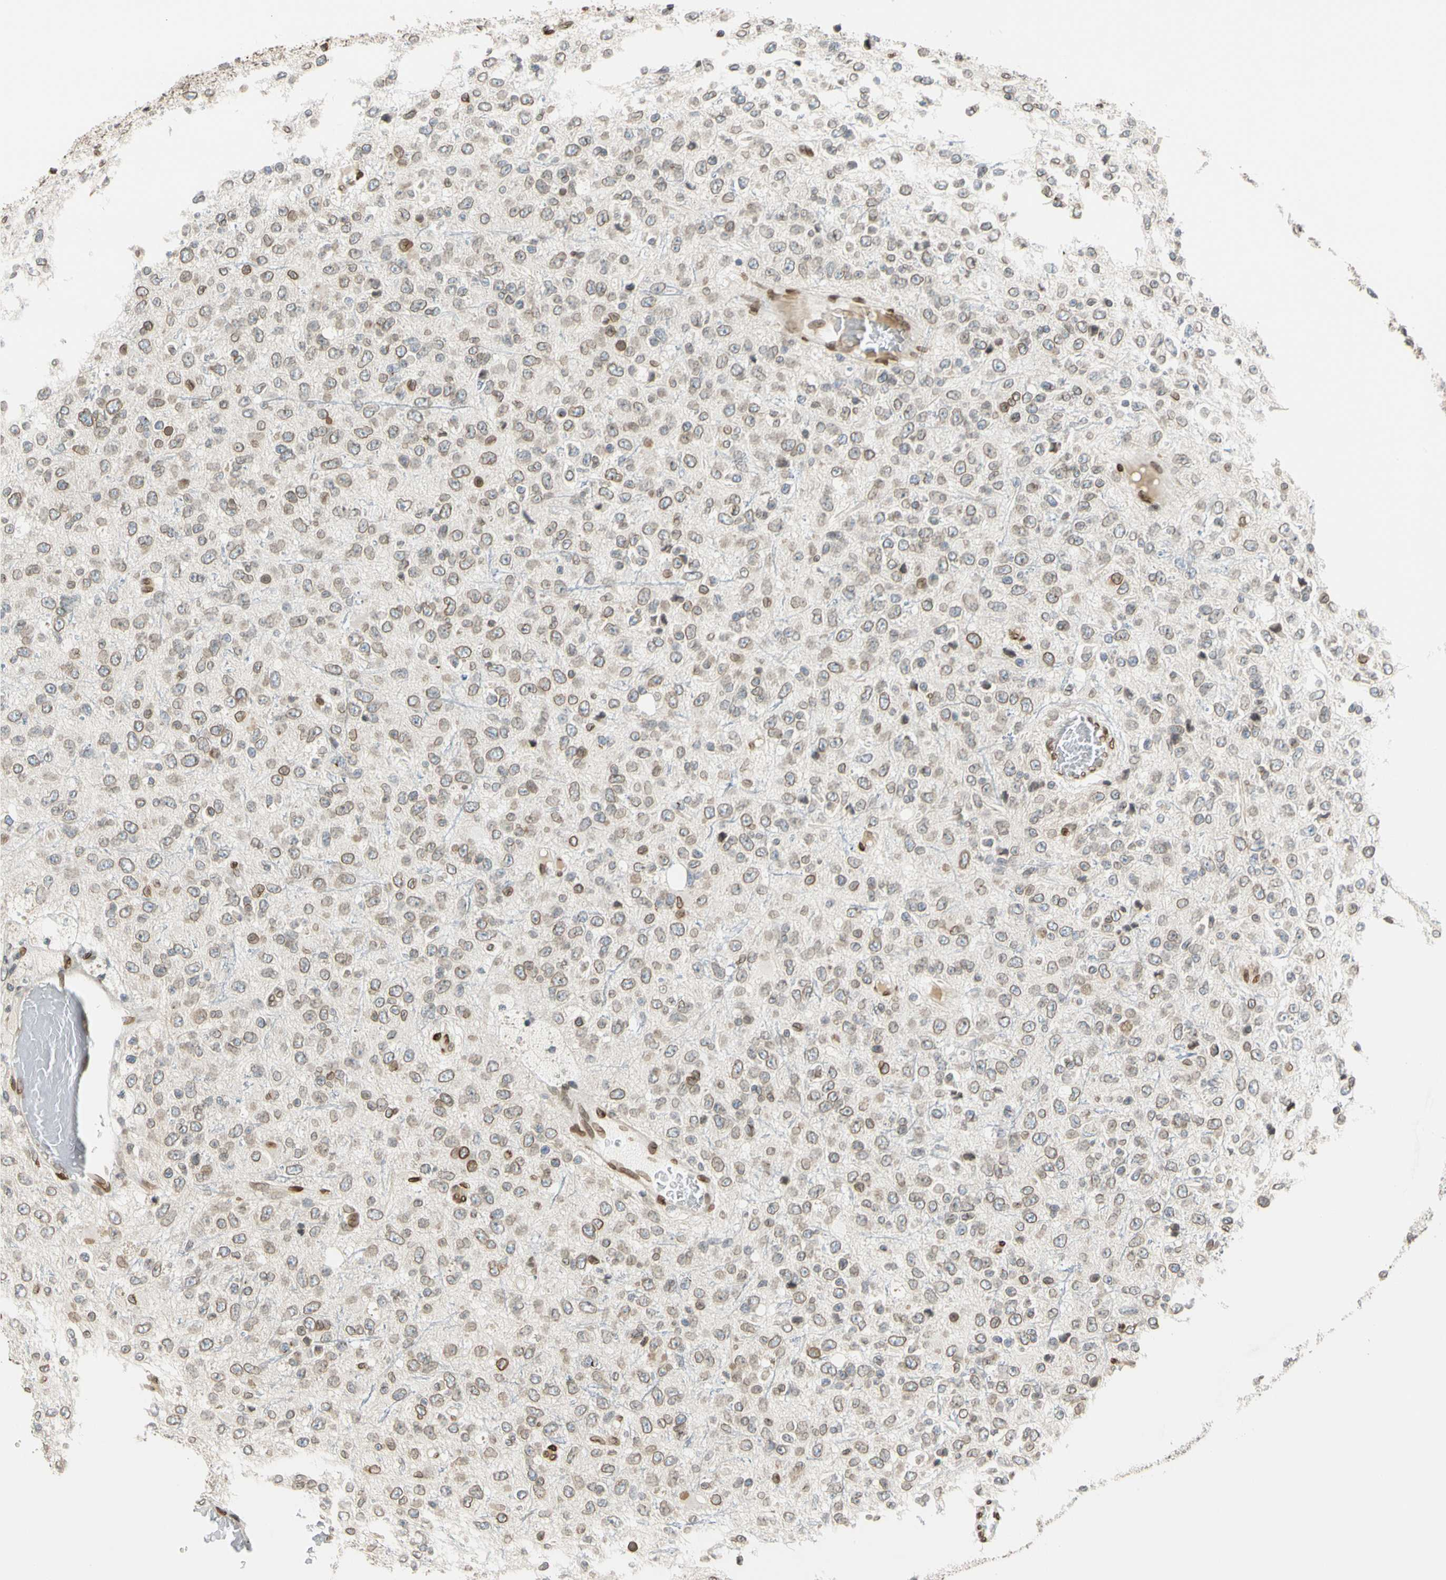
{"staining": {"intensity": "moderate", "quantity": ">75%", "location": "cytoplasmic/membranous,nuclear"}, "tissue": "glioma", "cell_type": "Tumor cells", "image_type": "cancer", "snomed": [{"axis": "morphology", "description": "Glioma, malignant, High grade"}, {"axis": "topography", "description": "pancreas cauda"}], "caption": "Glioma stained with immunohistochemistry reveals moderate cytoplasmic/membranous and nuclear staining in about >75% of tumor cells. The staining is performed using DAB (3,3'-diaminobenzidine) brown chromogen to label protein expression. The nuclei are counter-stained blue using hematoxylin.", "gene": "SUN1", "patient": {"sex": "male", "age": 60}}